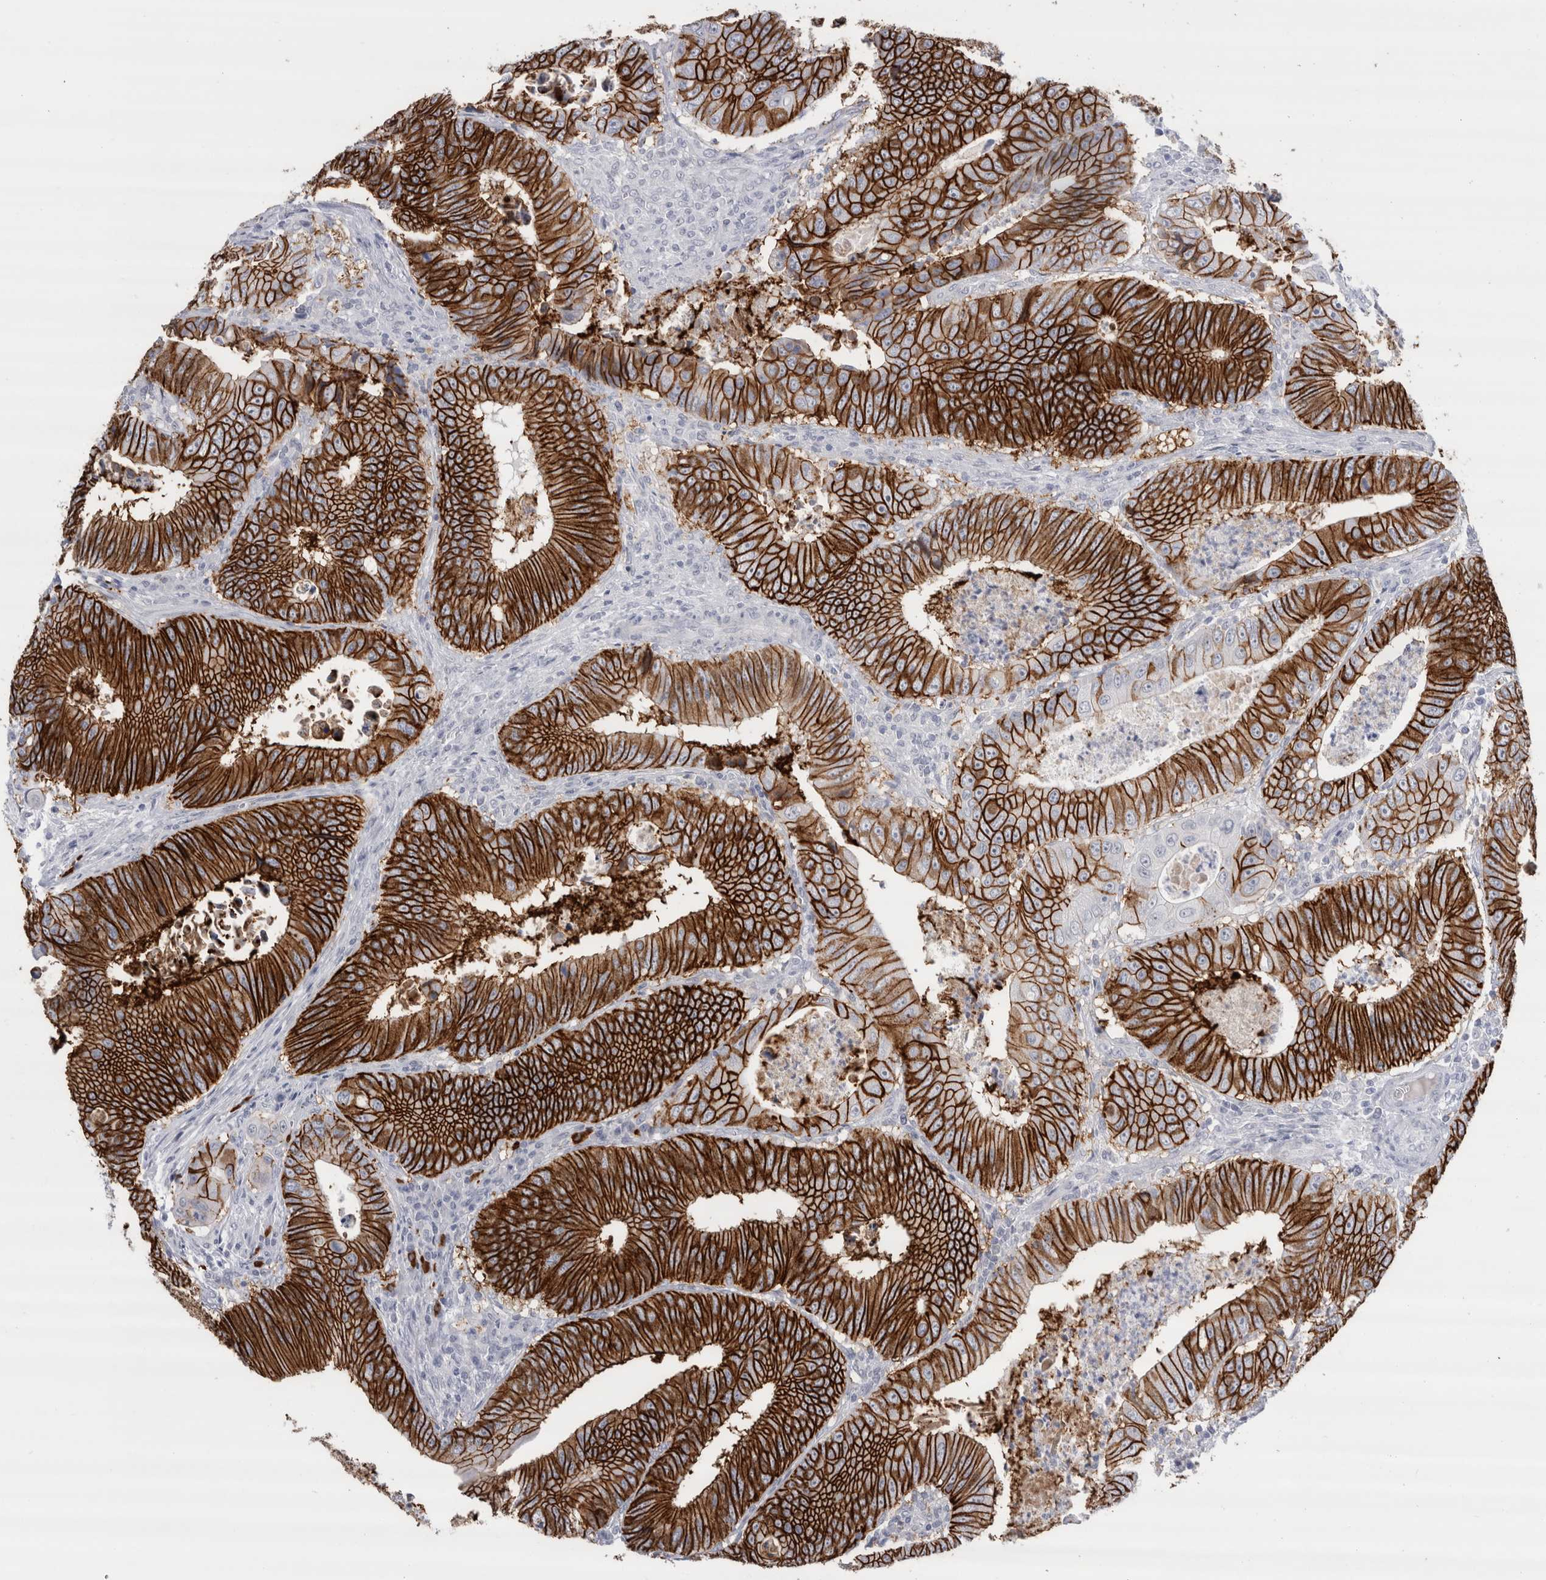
{"staining": {"intensity": "strong", "quantity": ">75%", "location": "cytoplasmic/membranous"}, "tissue": "colorectal cancer", "cell_type": "Tumor cells", "image_type": "cancer", "snomed": [{"axis": "morphology", "description": "Inflammation, NOS"}, {"axis": "morphology", "description": "Adenocarcinoma, NOS"}, {"axis": "topography", "description": "Colon"}], "caption": "High-magnification brightfield microscopy of colorectal cancer (adenocarcinoma) stained with DAB (brown) and counterstained with hematoxylin (blue). tumor cells exhibit strong cytoplasmic/membranous expression is appreciated in about>75% of cells.", "gene": "CDH17", "patient": {"sex": "male", "age": 72}}